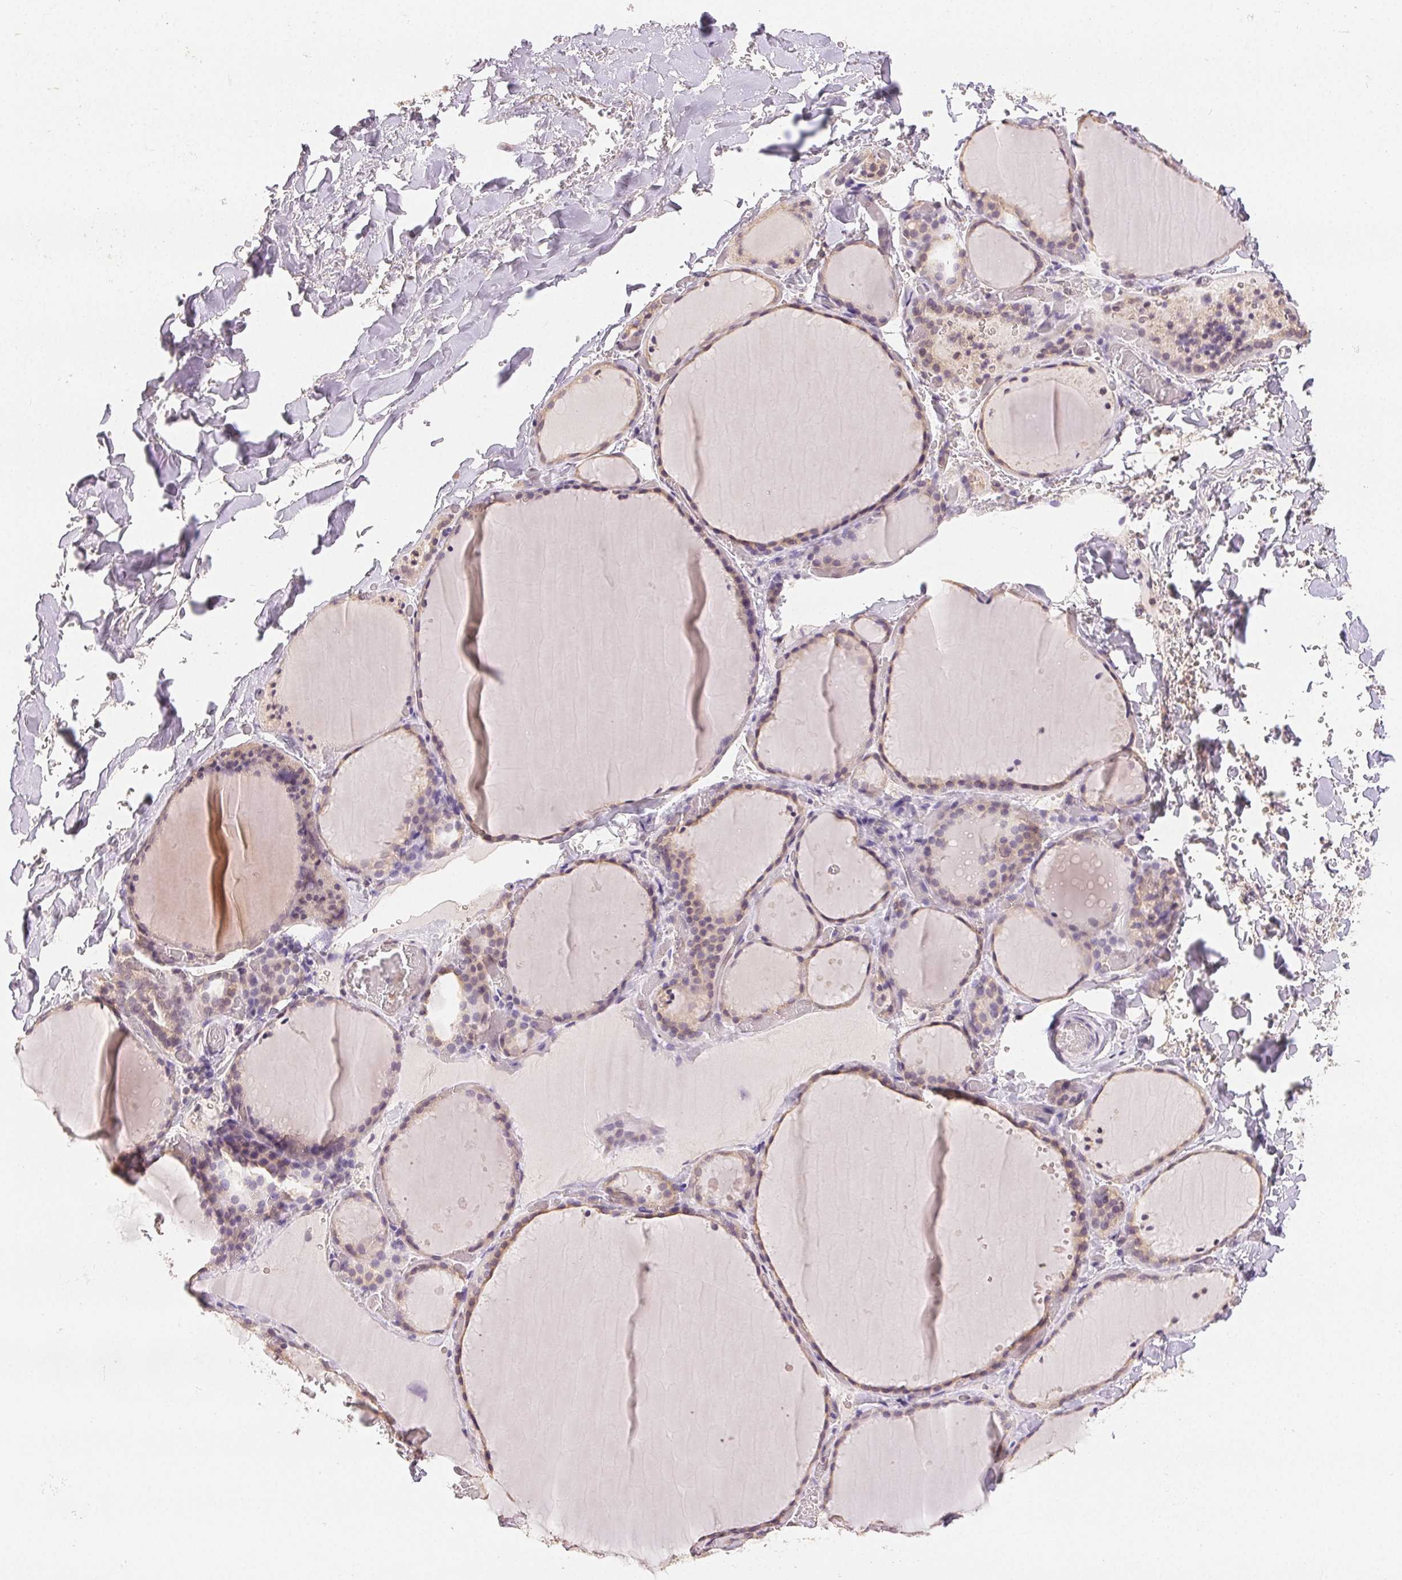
{"staining": {"intensity": "weak", "quantity": "<25%", "location": "cytoplasmic/membranous"}, "tissue": "thyroid gland", "cell_type": "Glandular cells", "image_type": "normal", "snomed": [{"axis": "morphology", "description": "Normal tissue, NOS"}, {"axis": "topography", "description": "Thyroid gland"}], "caption": "High magnification brightfield microscopy of benign thyroid gland stained with DAB (brown) and counterstained with hematoxylin (blue): glandular cells show no significant positivity.", "gene": "SEZ6L2", "patient": {"sex": "female", "age": 36}}